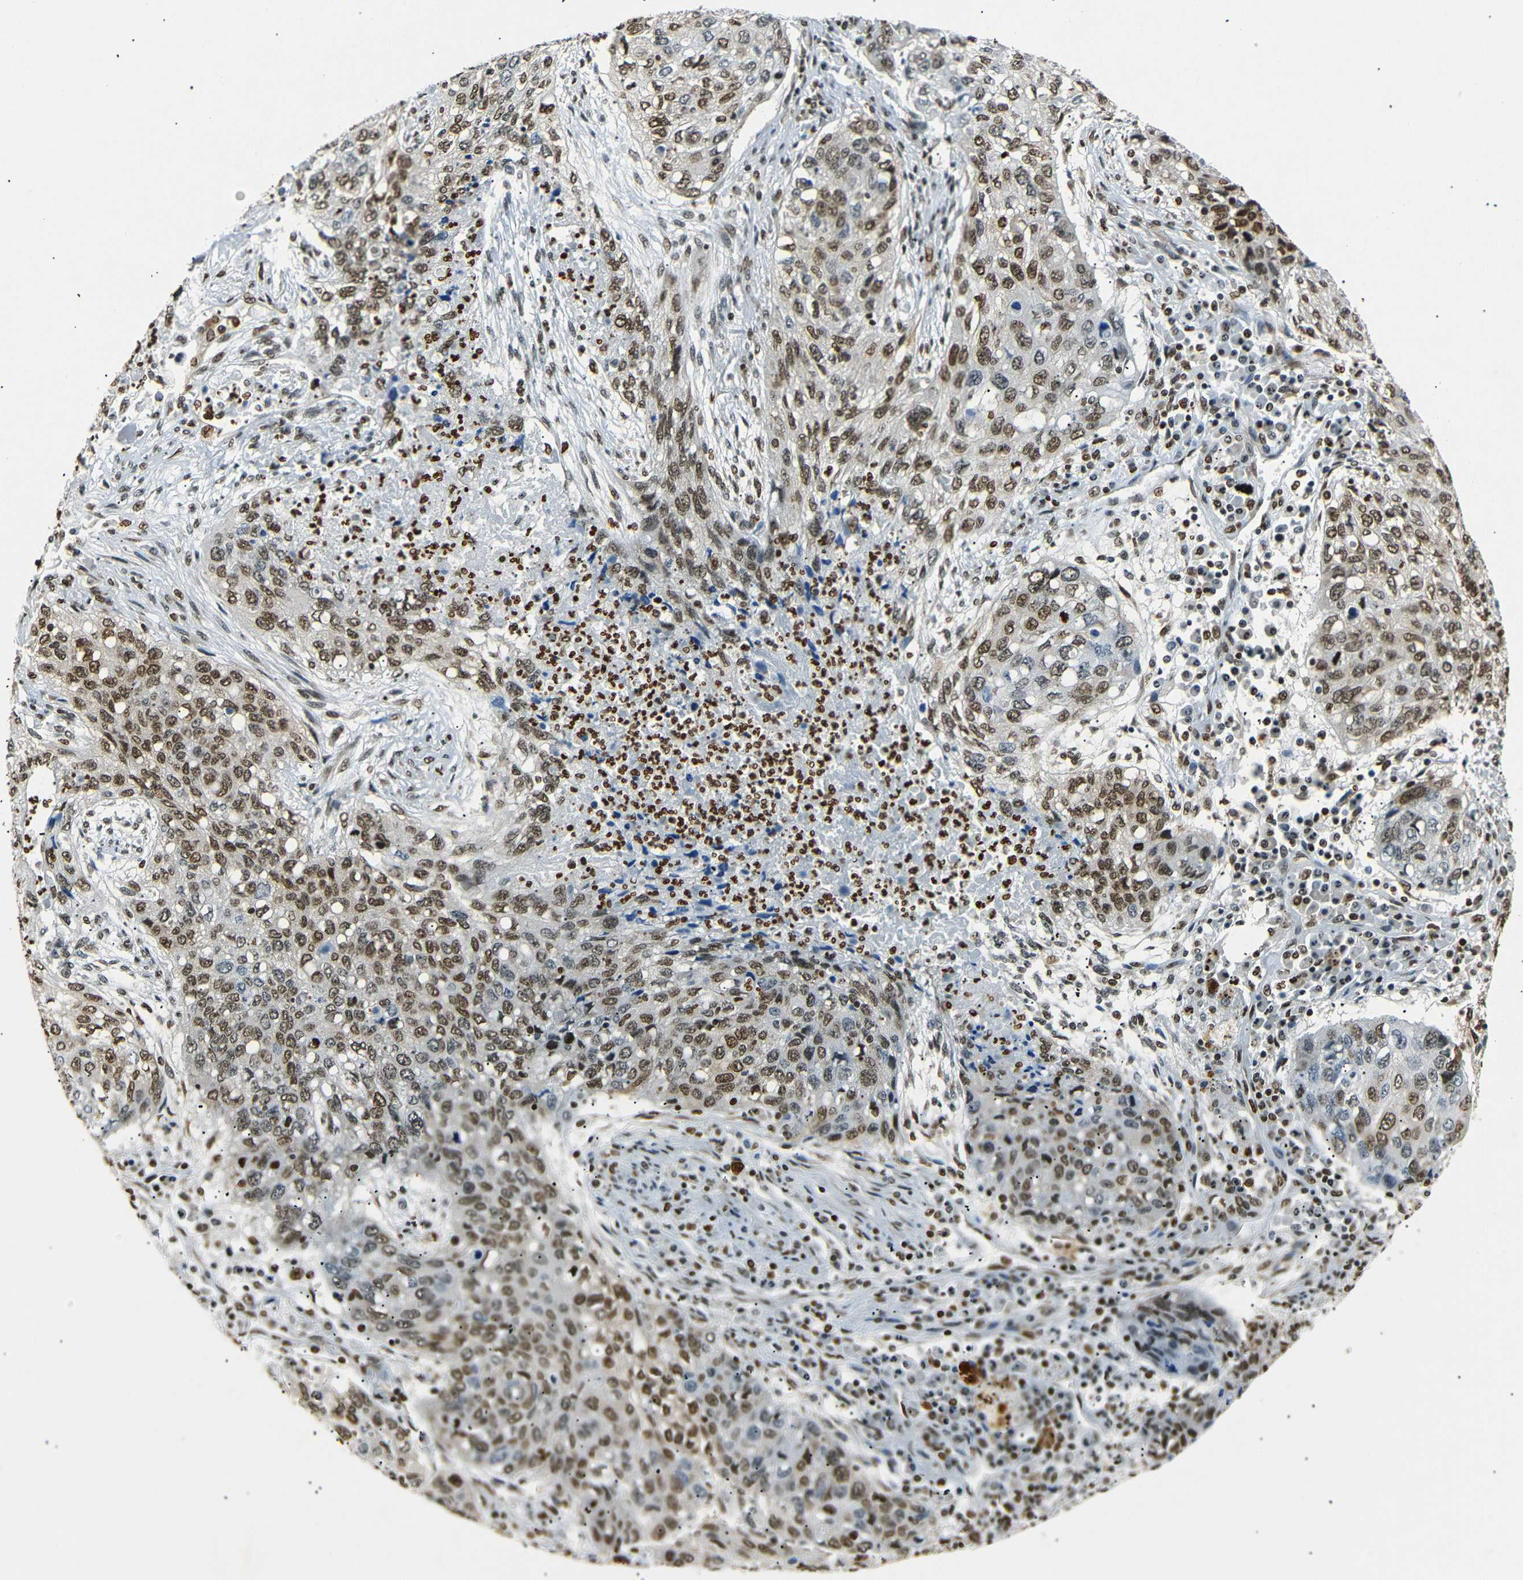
{"staining": {"intensity": "moderate", "quantity": ">75%", "location": "nuclear"}, "tissue": "lung cancer", "cell_type": "Tumor cells", "image_type": "cancer", "snomed": [{"axis": "morphology", "description": "Squamous cell carcinoma, NOS"}, {"axis": "topography", "description": "Lung"}], "caption": "Tumor cells demonstrate medium levels of moderate nuclear positivity in approximately >75% of cells in lung cancer (squamous cell carcinoma).", "gene": "HMGN1", "patient": {"sex": "female", "age": 63}}